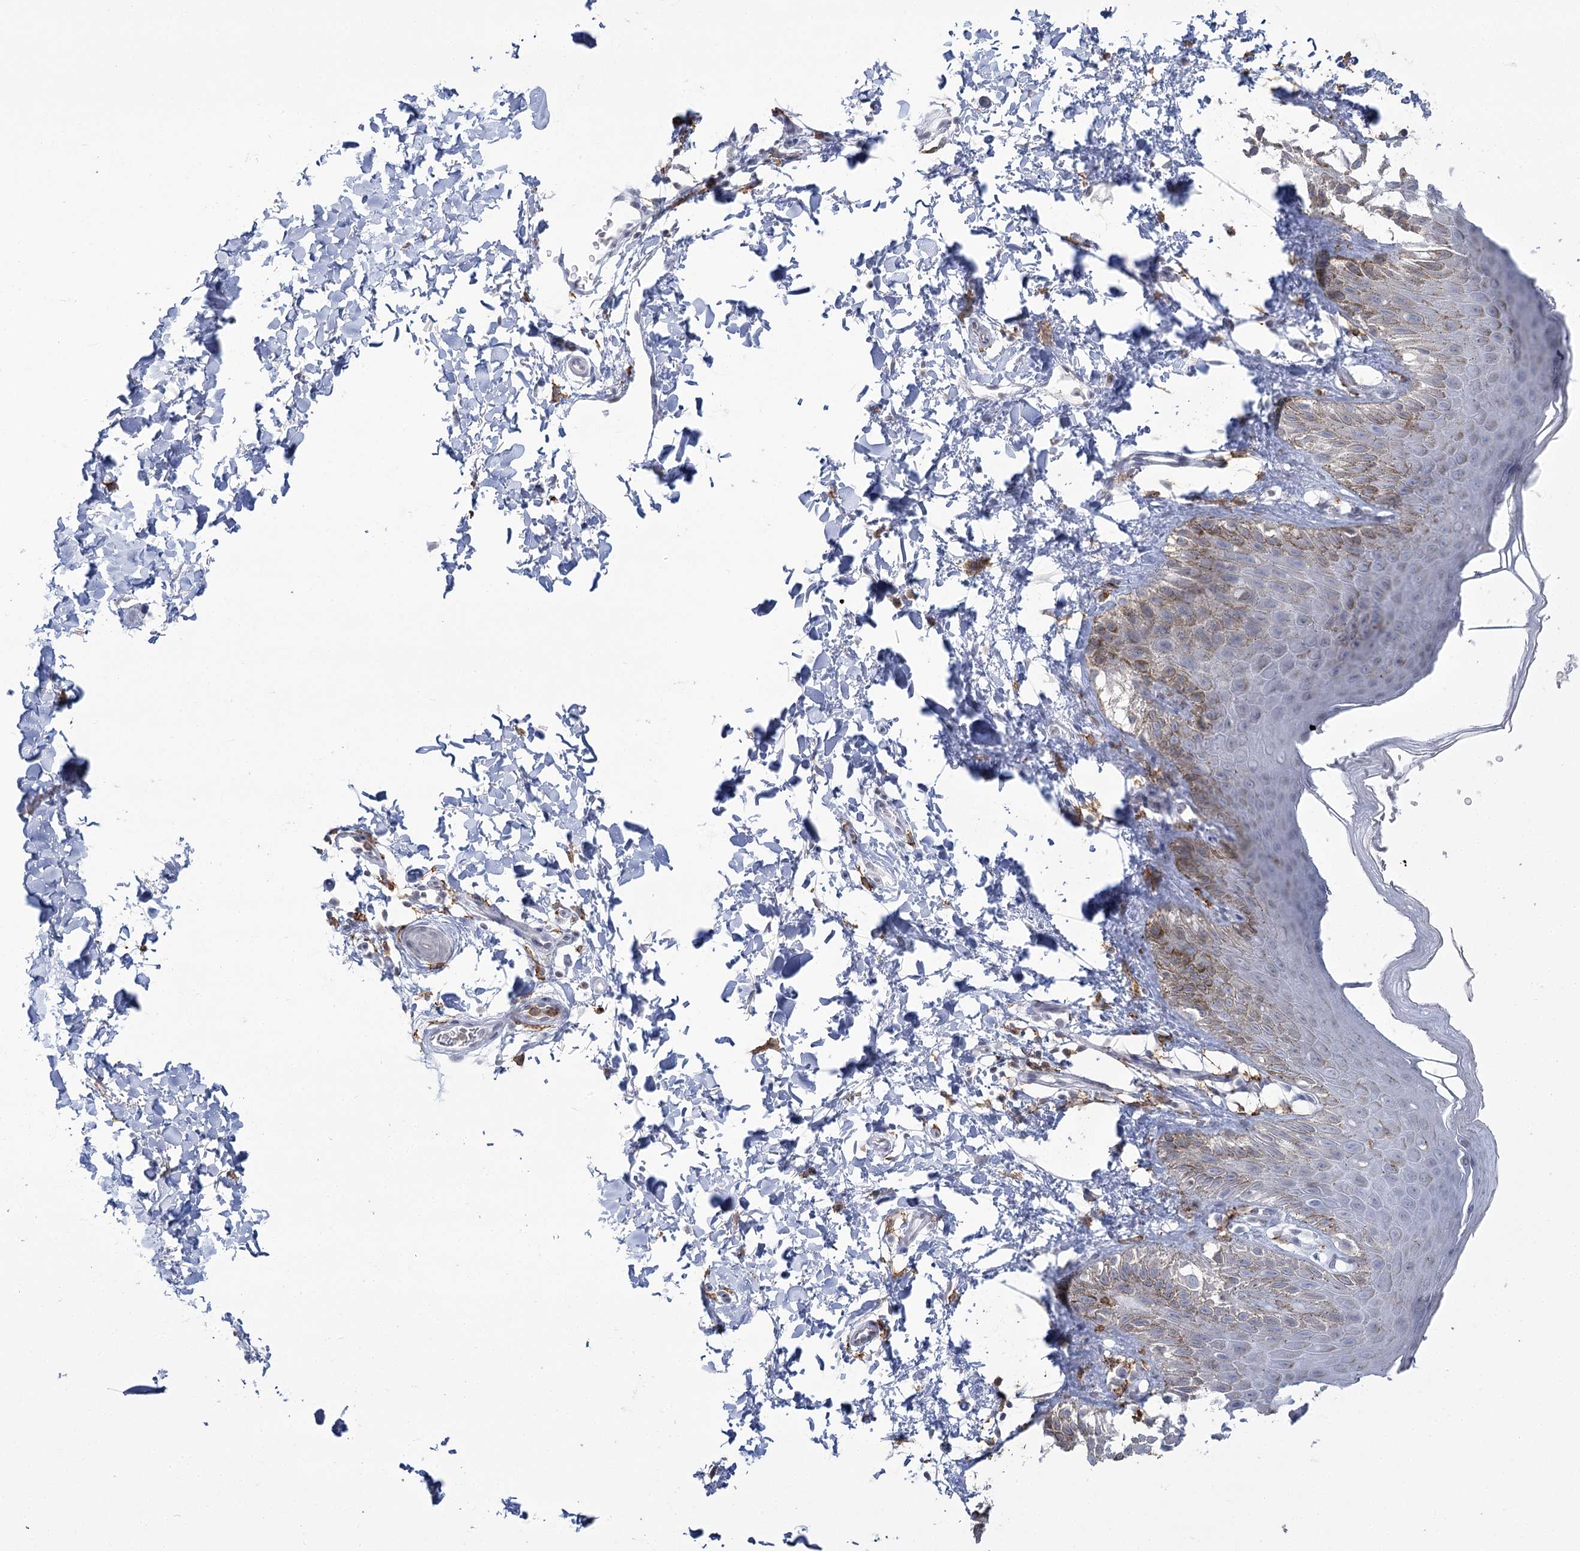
{"staining": {"intensity": "moderate", "quantity": "<25%", "location": "cytoplasmic/membranous"}, "tissue": "skin", "cell_type": "Epidermal cells", "image_type": "normal", "snomed": [{"axis": "morphology", "description": "Normal tissue, NOS"}, {"axis": "topography", "description": "Anal"}], "caption": "Skin stained with IHC demonstrates moderate cytoplasmic/membranous positivity in about <25% of epidermal cells.", "gene": "C11orf1", "patient": {"sex": "male", "age": 44}}